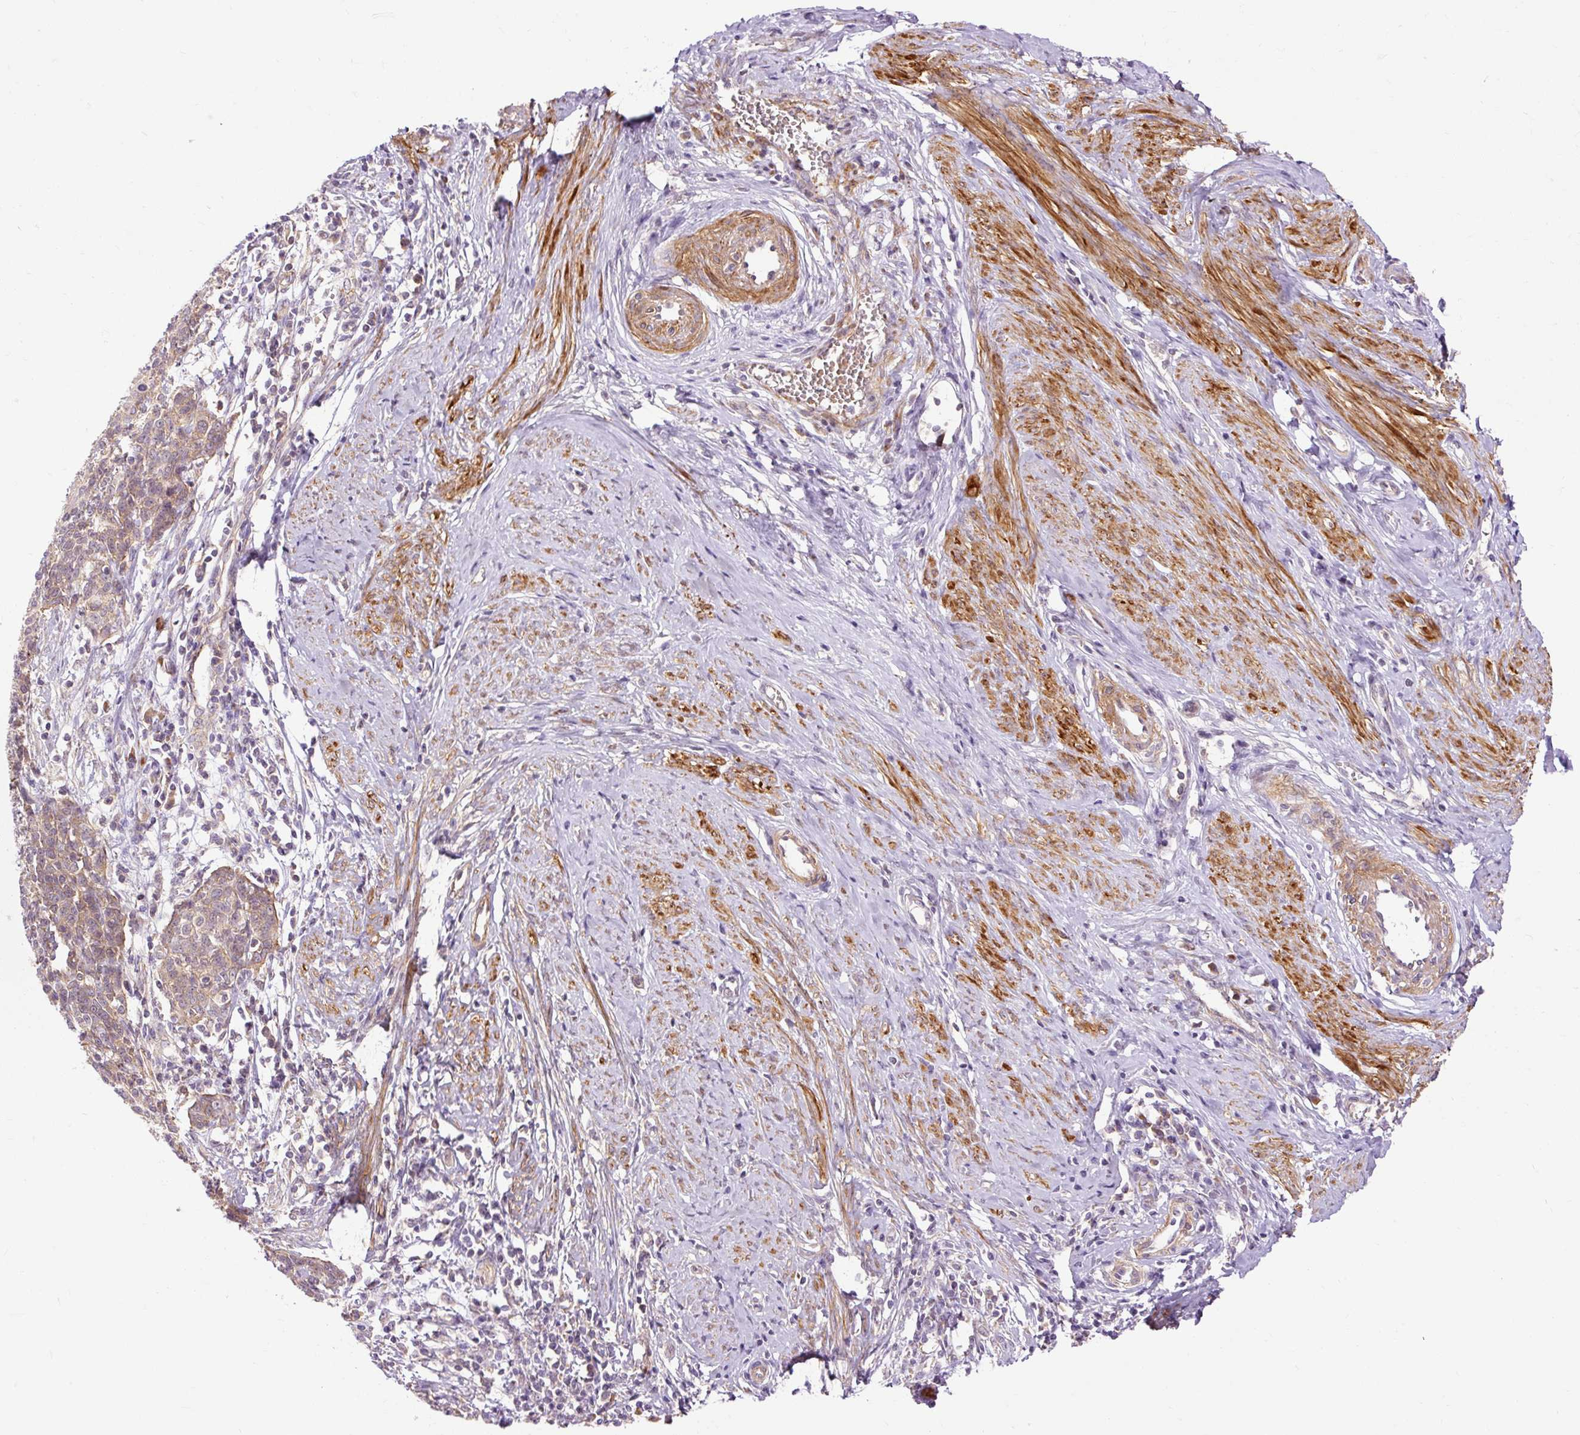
{"staining": {"intensity": "weak", "quantity": ">75%", "location": "cytoplasmic/membranous"}, "tissue": "cervical cancer", "cell_type": "Tumor cells", "image_type": "cancer", "snomed": [{"axis": "morphology", "description": "Squamous cell carcinoma, NOS"}, {"axis": "topography", "description": "Cervix"}], "caption": "An image showing weak cytoplasmic/membranous positivity in approximately >75% of tumor cells in cervical squamous cell carcinoma, as visualized by brown immunohistochemical staining.", "gene": "RIPOR3", "patient": {"sex": "female", "age": 39}}